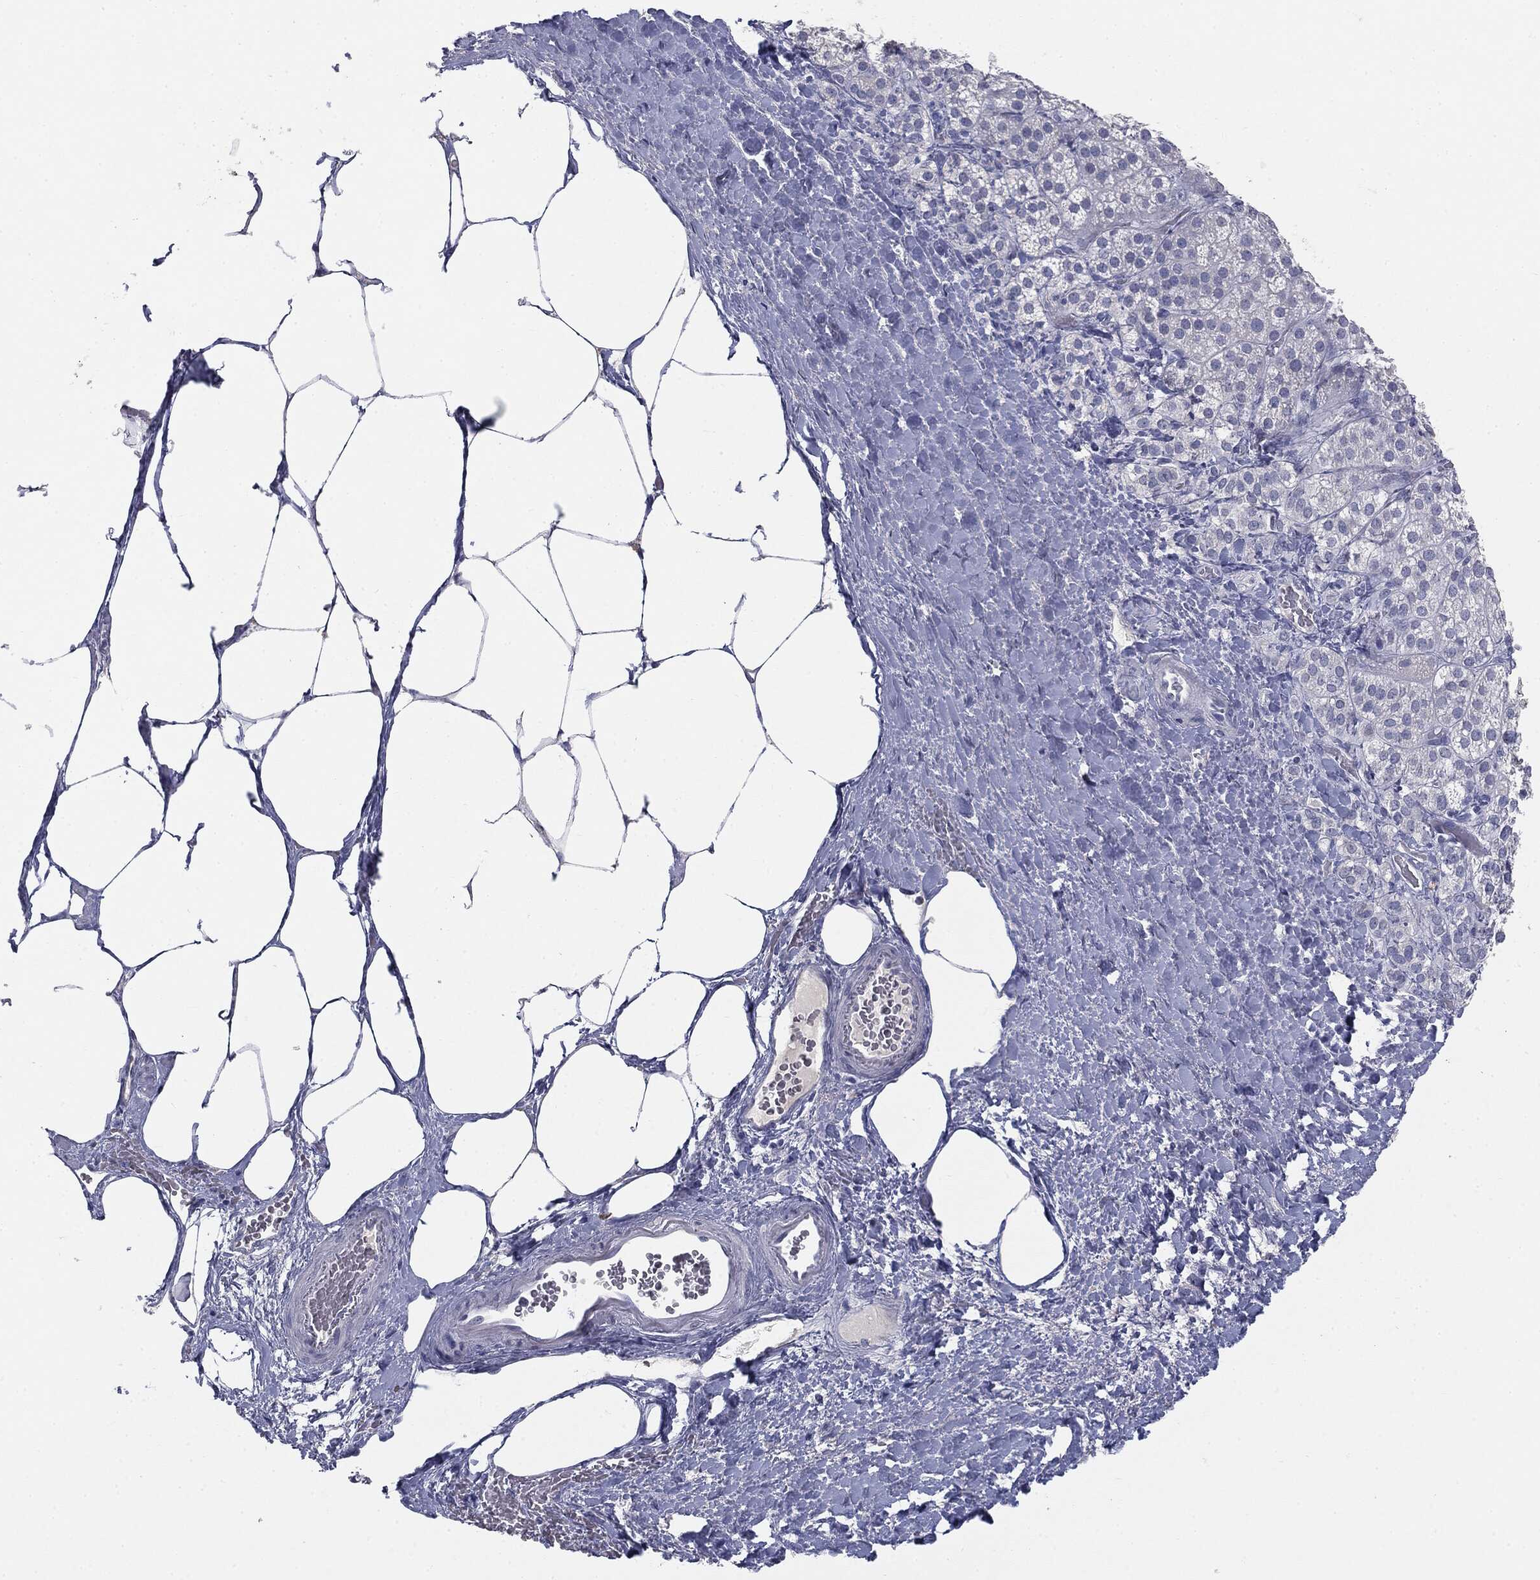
{"staining": {"intensity": "negative", "quantity": "none", "location": "none"}, "tissue": "adrenal gland", "cell_type": "Glandular cells", "image_type": "normal", "snomed": [{"axis": "morphology", "description": "Normal tissue, NOS"}, {"axis": "topography", "description": "Adrenal gland"}], "caption": "Immunohistochemistry (IHC) histopathology image of unremarkable adrenal gland stained for a protein (brown), which shows no positivity in glandular cells. Brightfield microscopy of immunohistochemistry stained with DAB (3,3'-diaminobenzidine) (brown) and hematoxylin (blue), captured at high magnification.", "gene": "MUC1", "patient": {"sex": "male", "age": 57}}